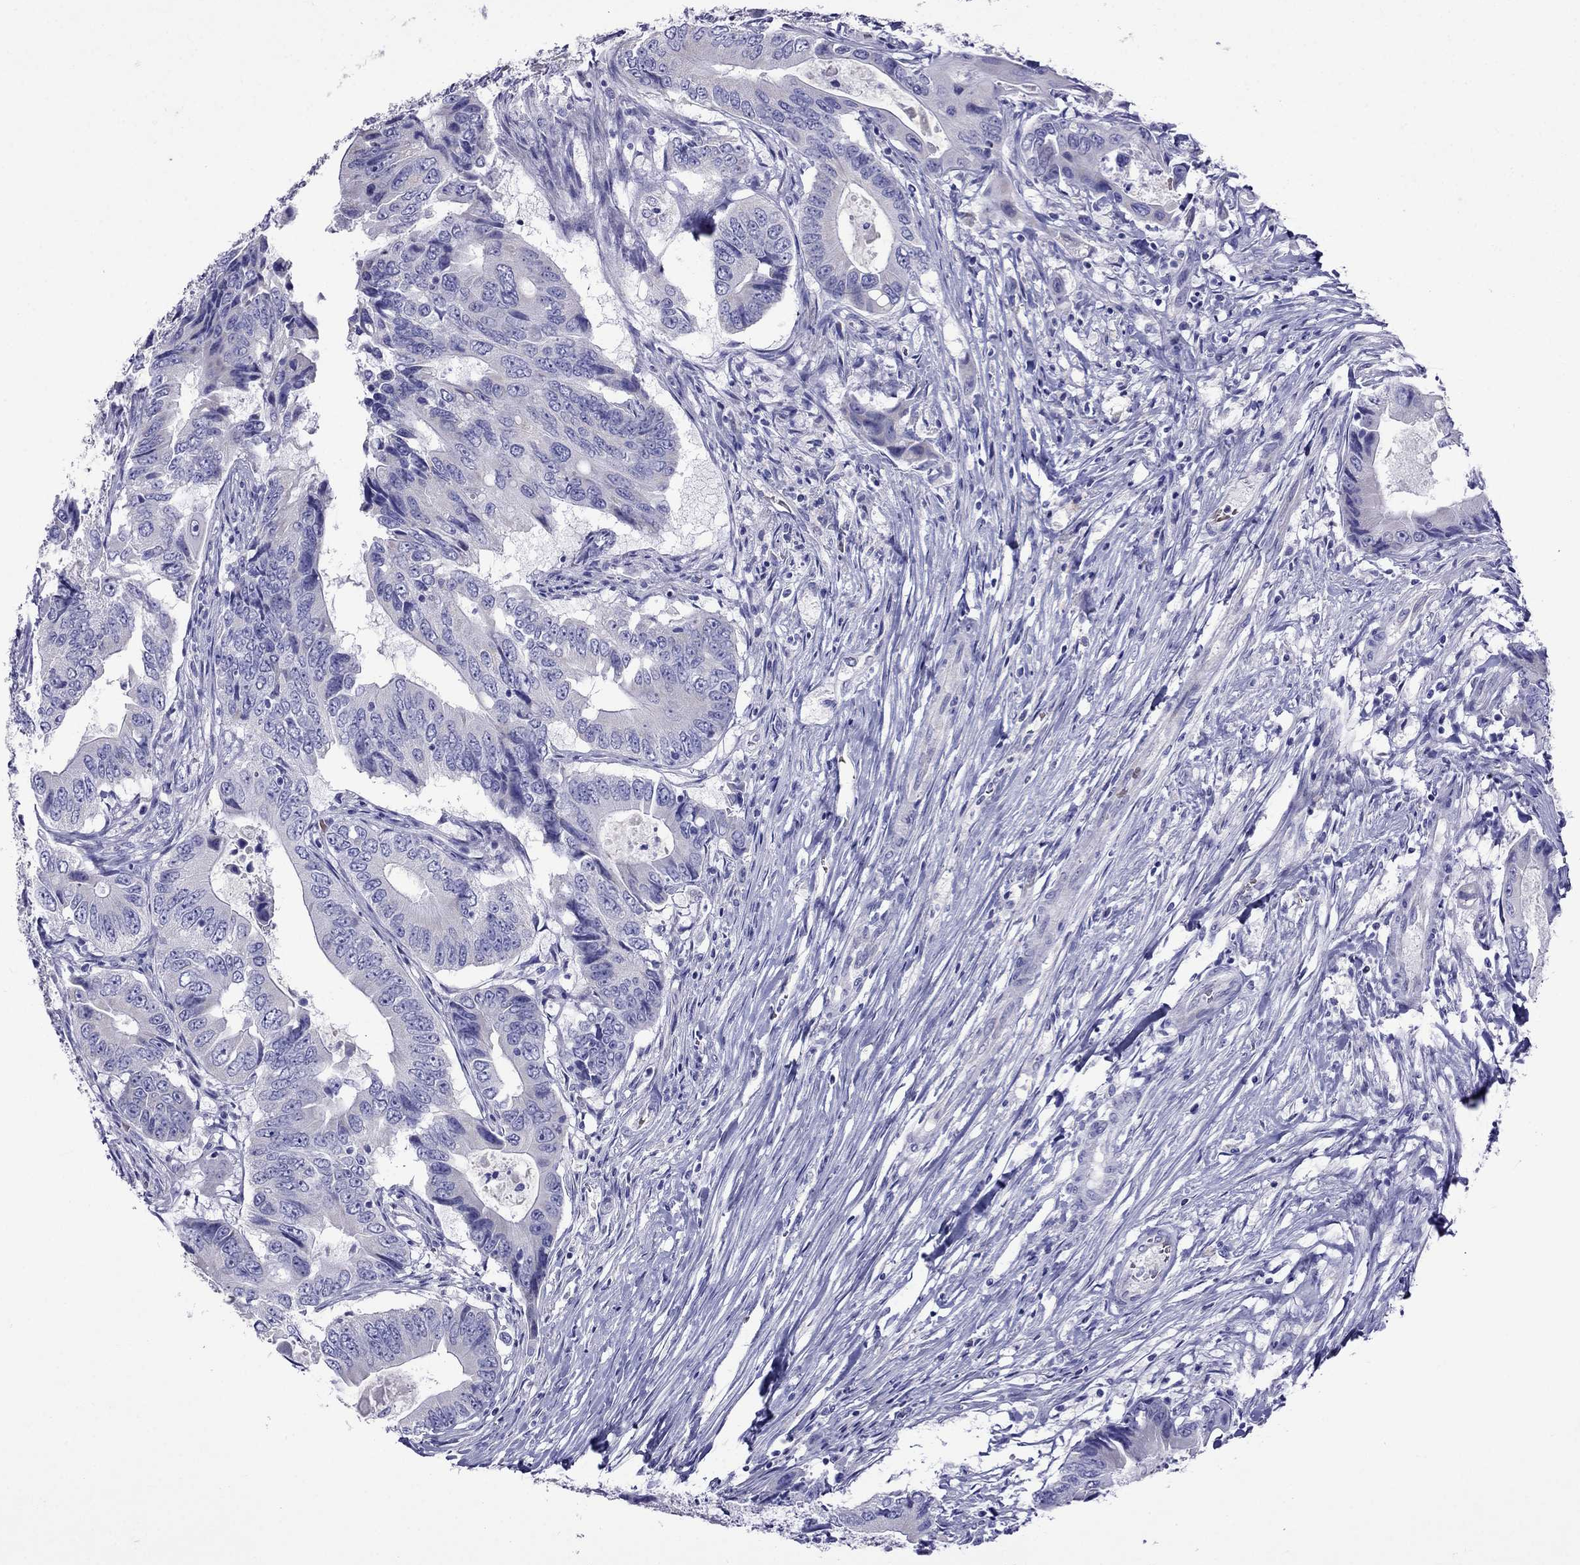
{"staining": {"intensity": "negative", "quantity": "none", "location": "none"}, "tissue": "colorectal cancer", "cell_type": "Tumor cells", "image_type": "cancer", "snomed": [{"axis": "morphology", "description": "Adenocarcinoma, NOS"}, {"axis": "topography", "description": "Colon"}], "caption": "This is an immunohistochemistry histopathology image of colorectal cancer. There is no staining in tumor cells.", "gene": "TDRD1", "patient": {"sex": "female", "age": 90}}